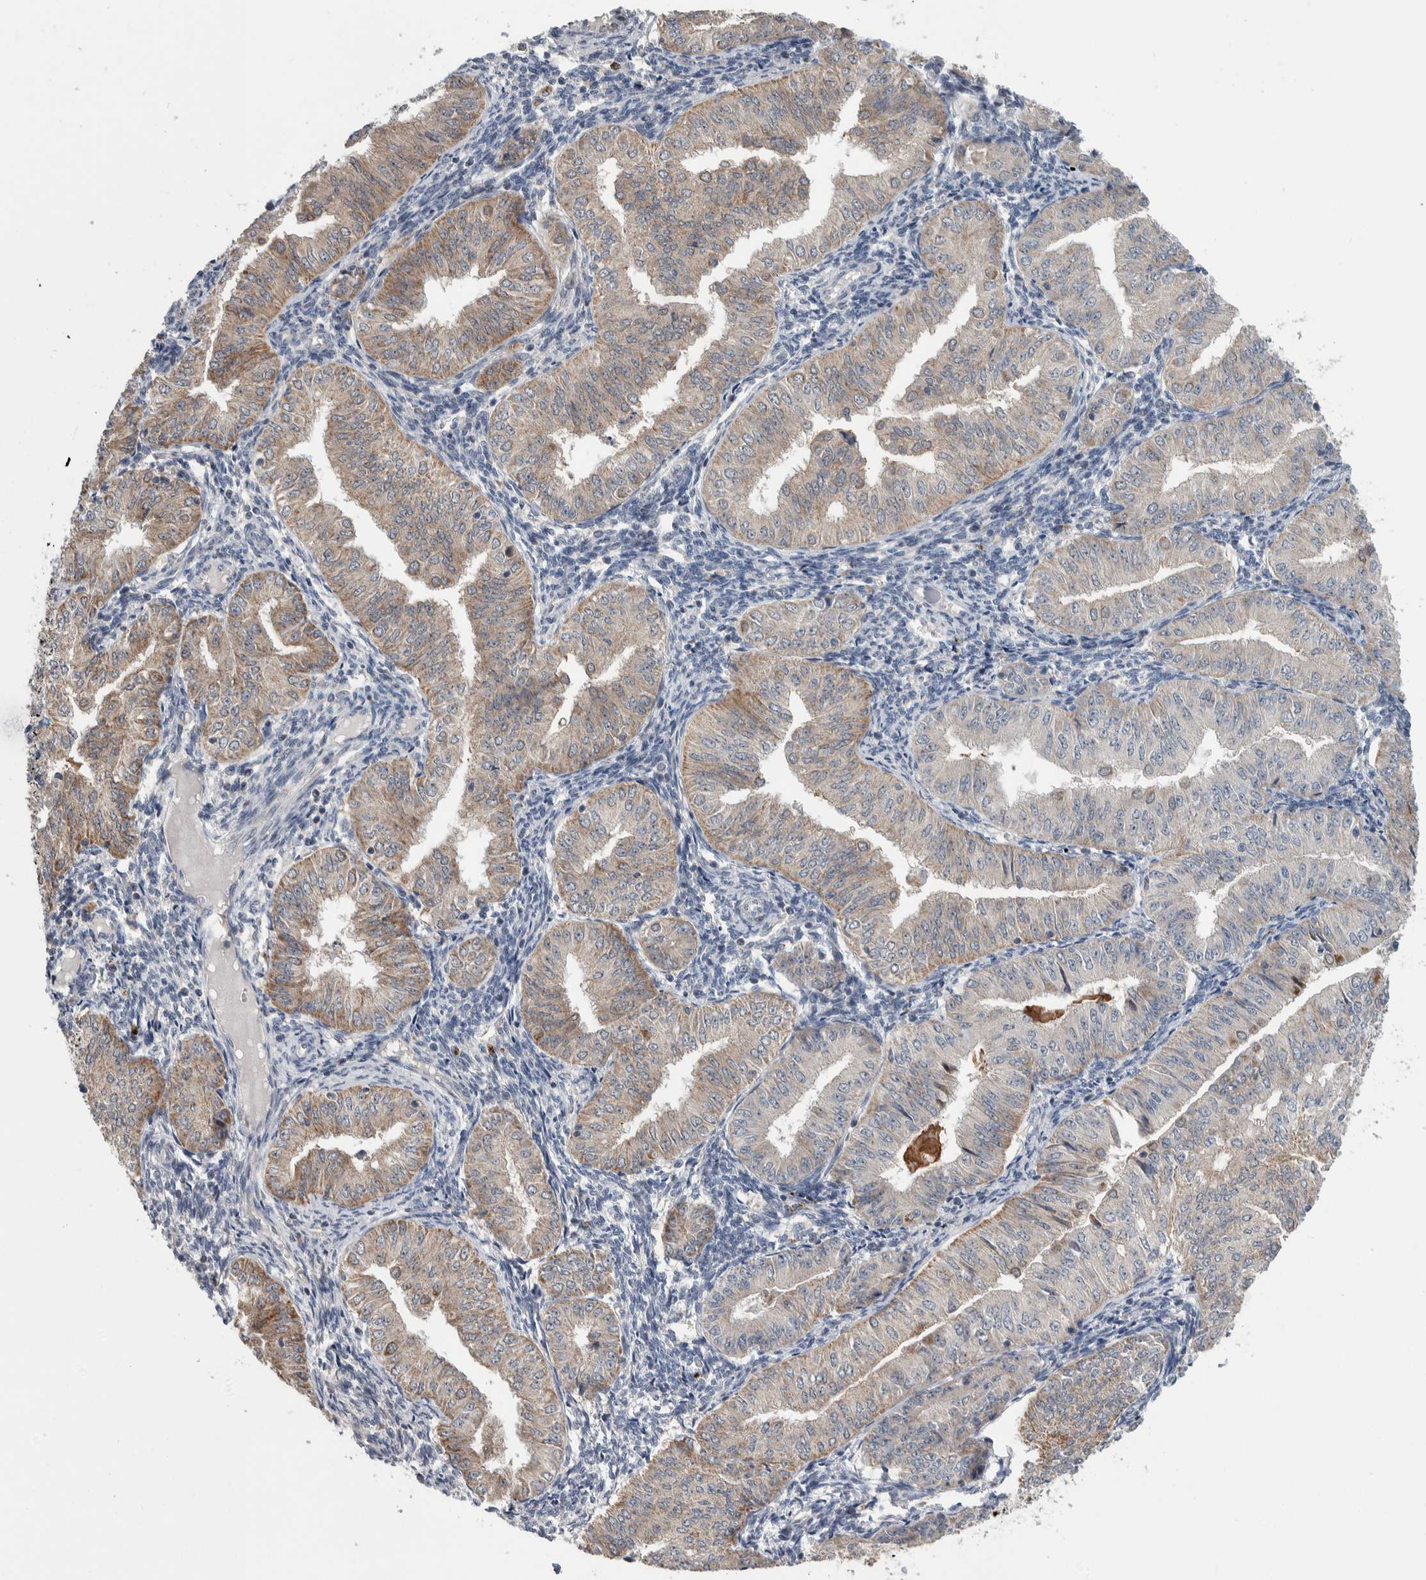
{"staining": {"intensity": "weak", "quantity": "<25%", "location": "cytoplasmic/membranous"}, "tissue": "endometrial cancer", "cell_type": "Tumor cells", "image_type": "cancer", "snomed": [{"axis": "morphology", "description": "Normal tissue, NOS"}, {"axis": "morphology", "description": "Adenocarcinoma, NOS"}, {"axis": "topography", "description": "Endometrium"}], "caption": "A histopathology image of endometrial cancer stained for a protein demonstrates no brown staining in tumor cells.", "gene": "PRRG4", "patient": {"sex": "female", "age": 53}}